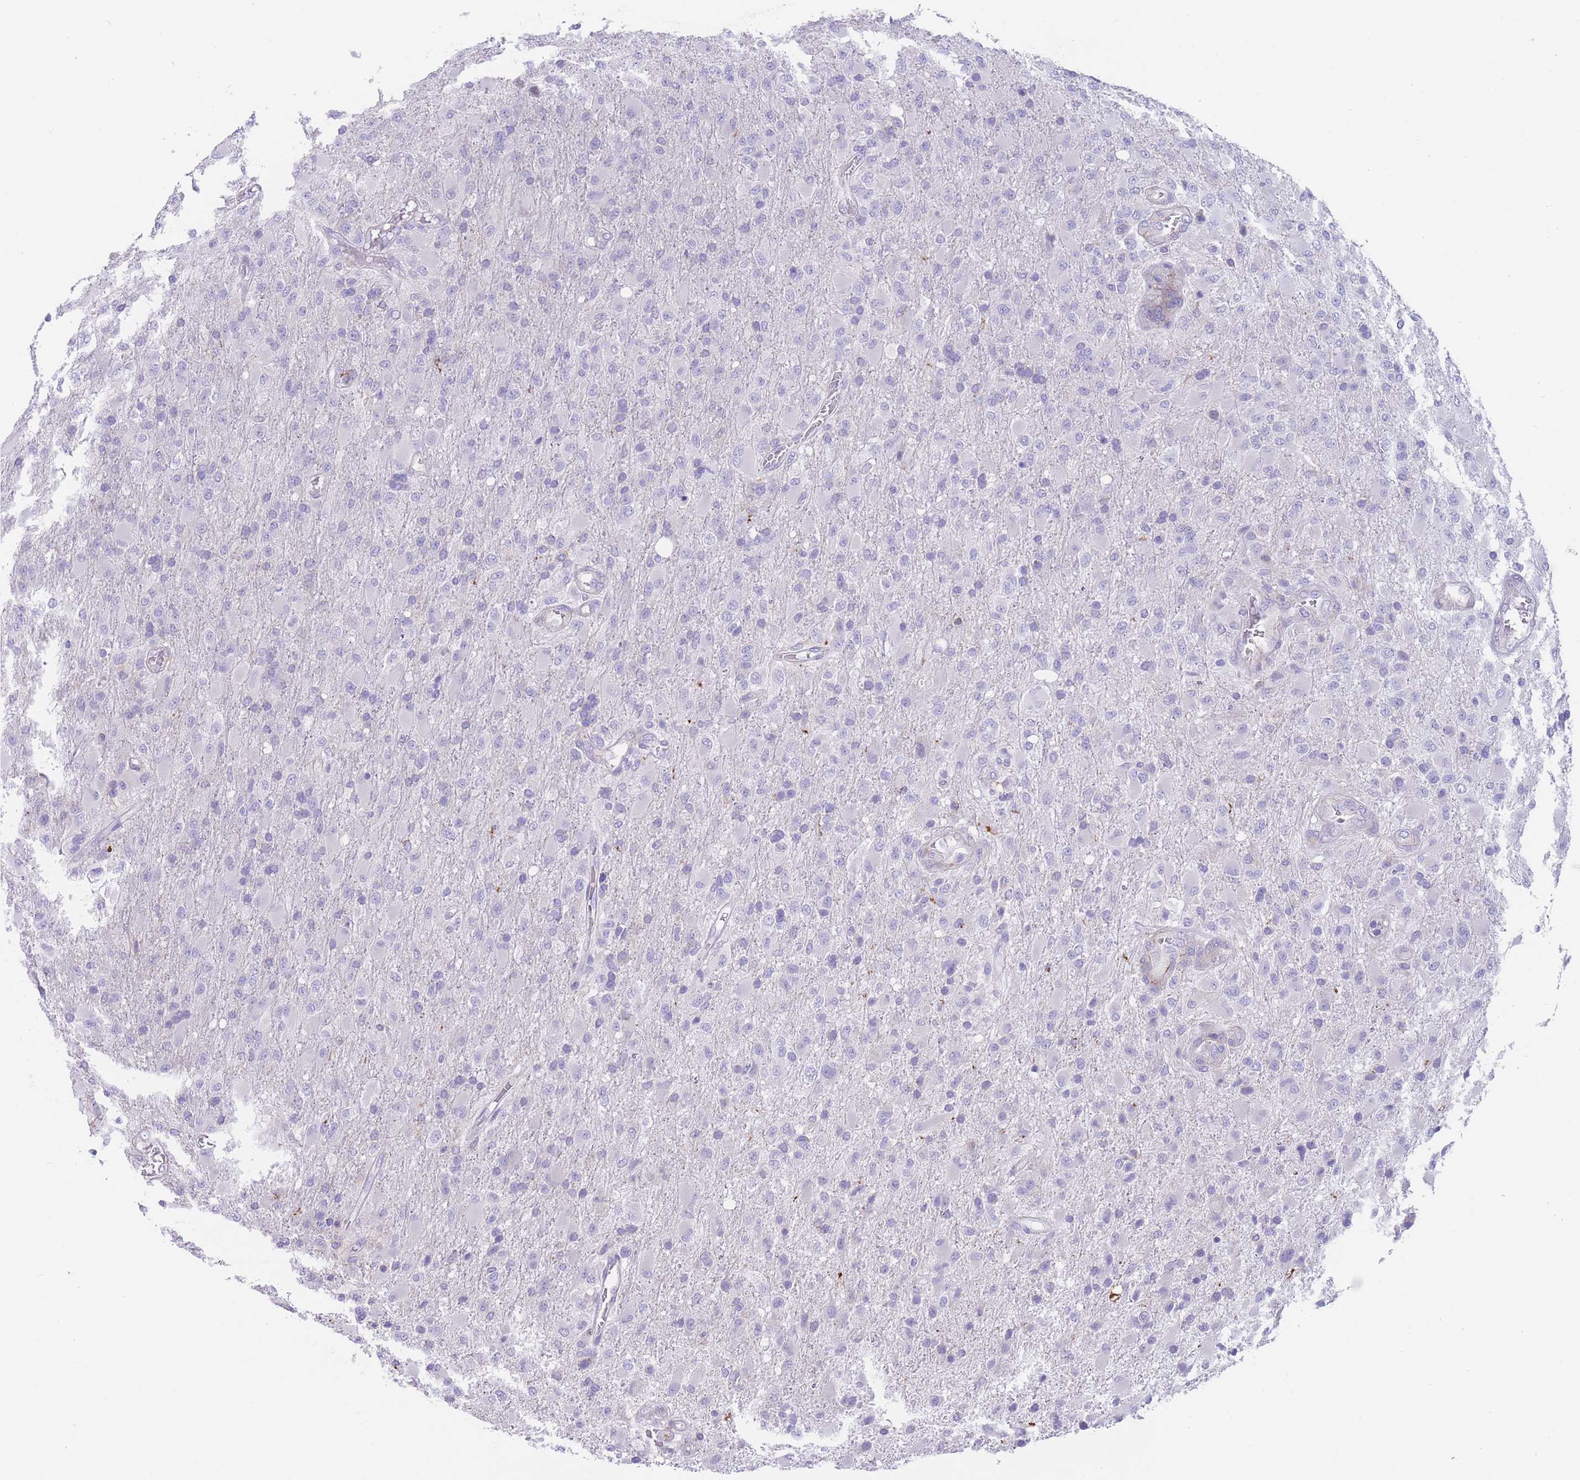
{"staining": {"intensity": "negative", "quantity": "none", "location": "none"}, "tissue": "glioma", "cell_type": "Tumor cells", "image_type": "cancer", "snomed": [{"axis": "morphology", "description": "Glioma, malignant, Low grade"}, {"axis": "topography", "description": "Brain"}], "caption": "Immunohistochemistry (IHC) image of neoplastic tissue: low-grade glioma (malignant) stained with DAB (3,3'-diaminobenzidine) displays no significant protein positivity in tumor cells.", "gene": "LDB3", "patient": {"sex": "male", "age": 65}}